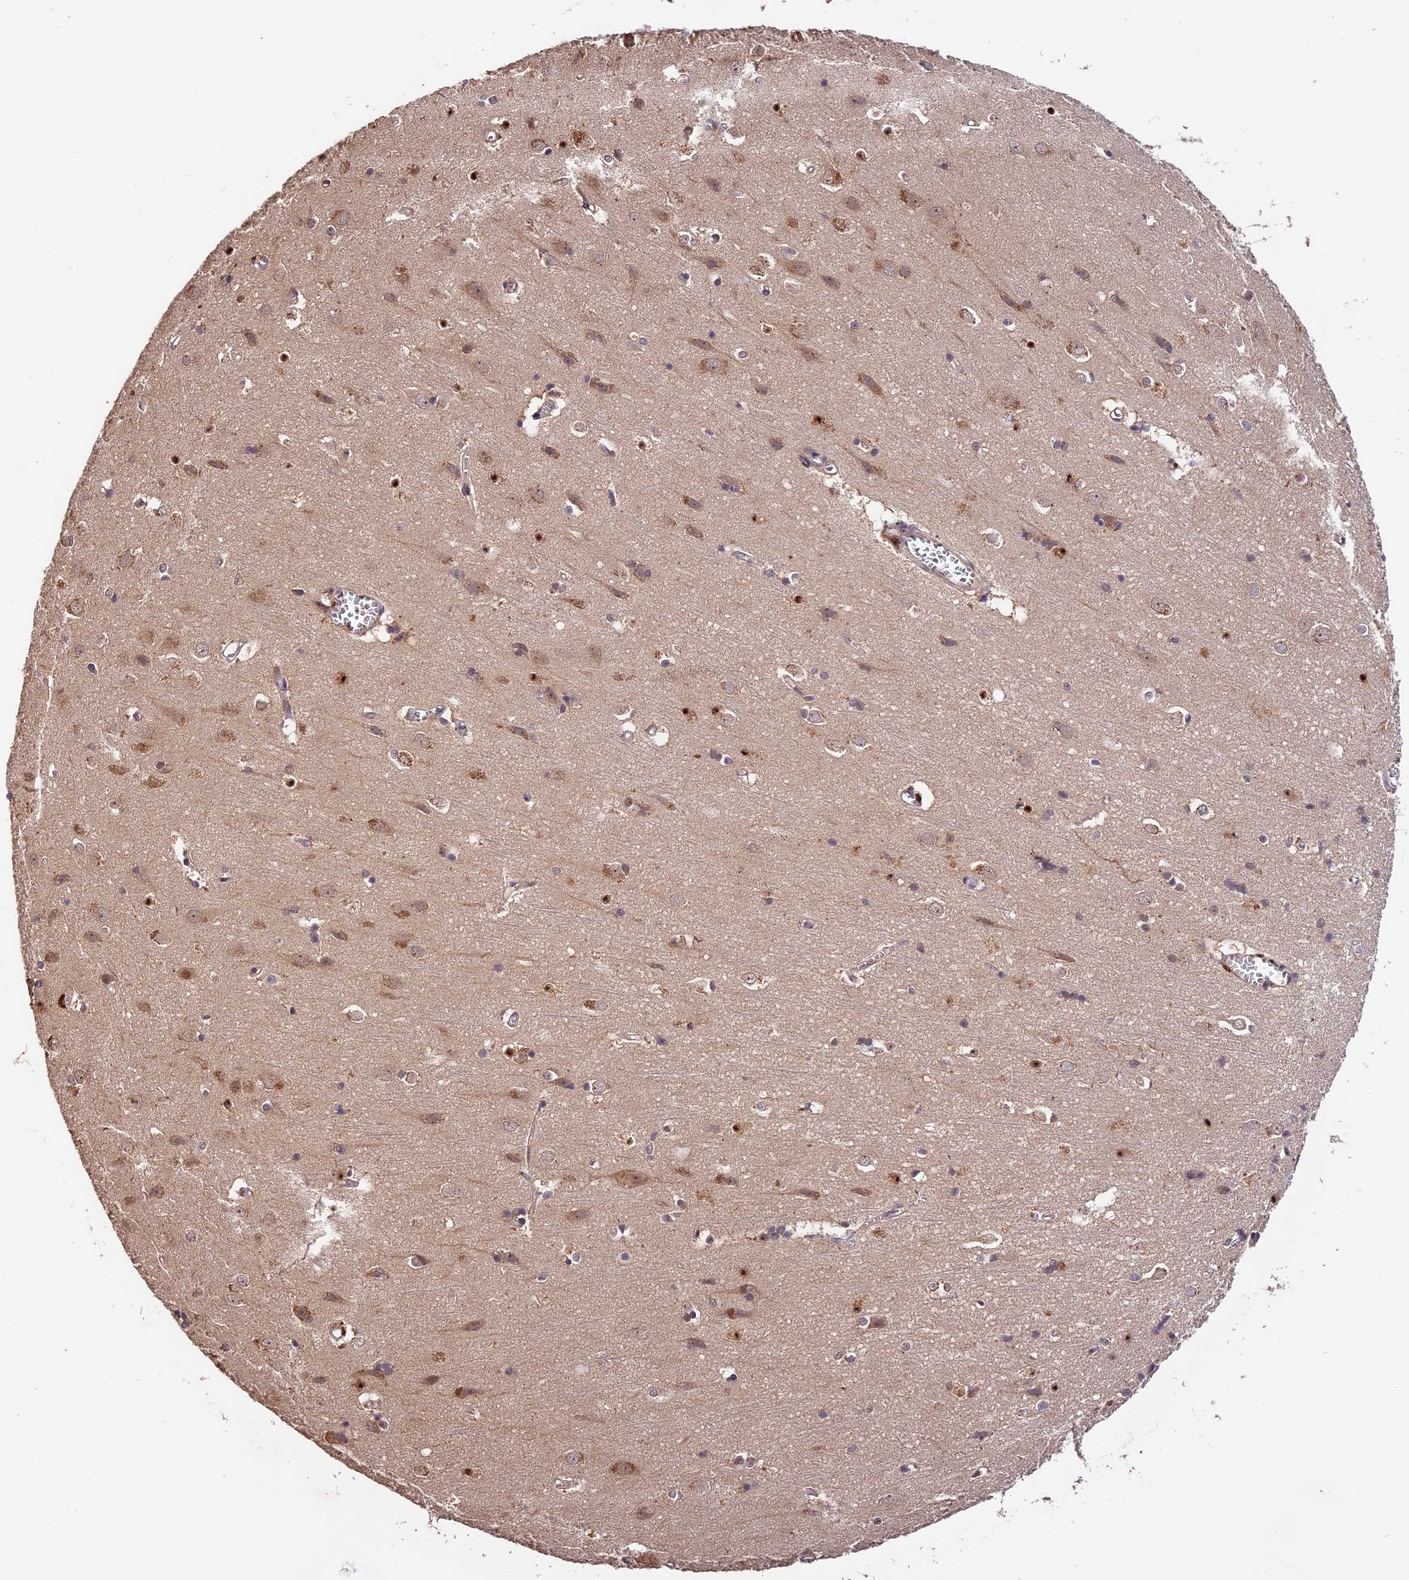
{"staining": {"intensity": "negative", "quantity": "none", "location": "none"}, "tissue": "cerebral cortex", "cell_type": "Endothelial cells", "image_type": "normal", "snomed": [{"axis": "morphology", "description": "Normal tissue, NOS"}, {"axis": "topography", "description": "Cerebral cortex"}], "caption": "Endothelial cells show no significant protein expression in unremarkable cerebral cortex. (DAB immunohistochemistry visualized using brightfield microscopy, high magnification).", "gene": "TRMT1", "patient": {"sex": "male", "age": 54}}